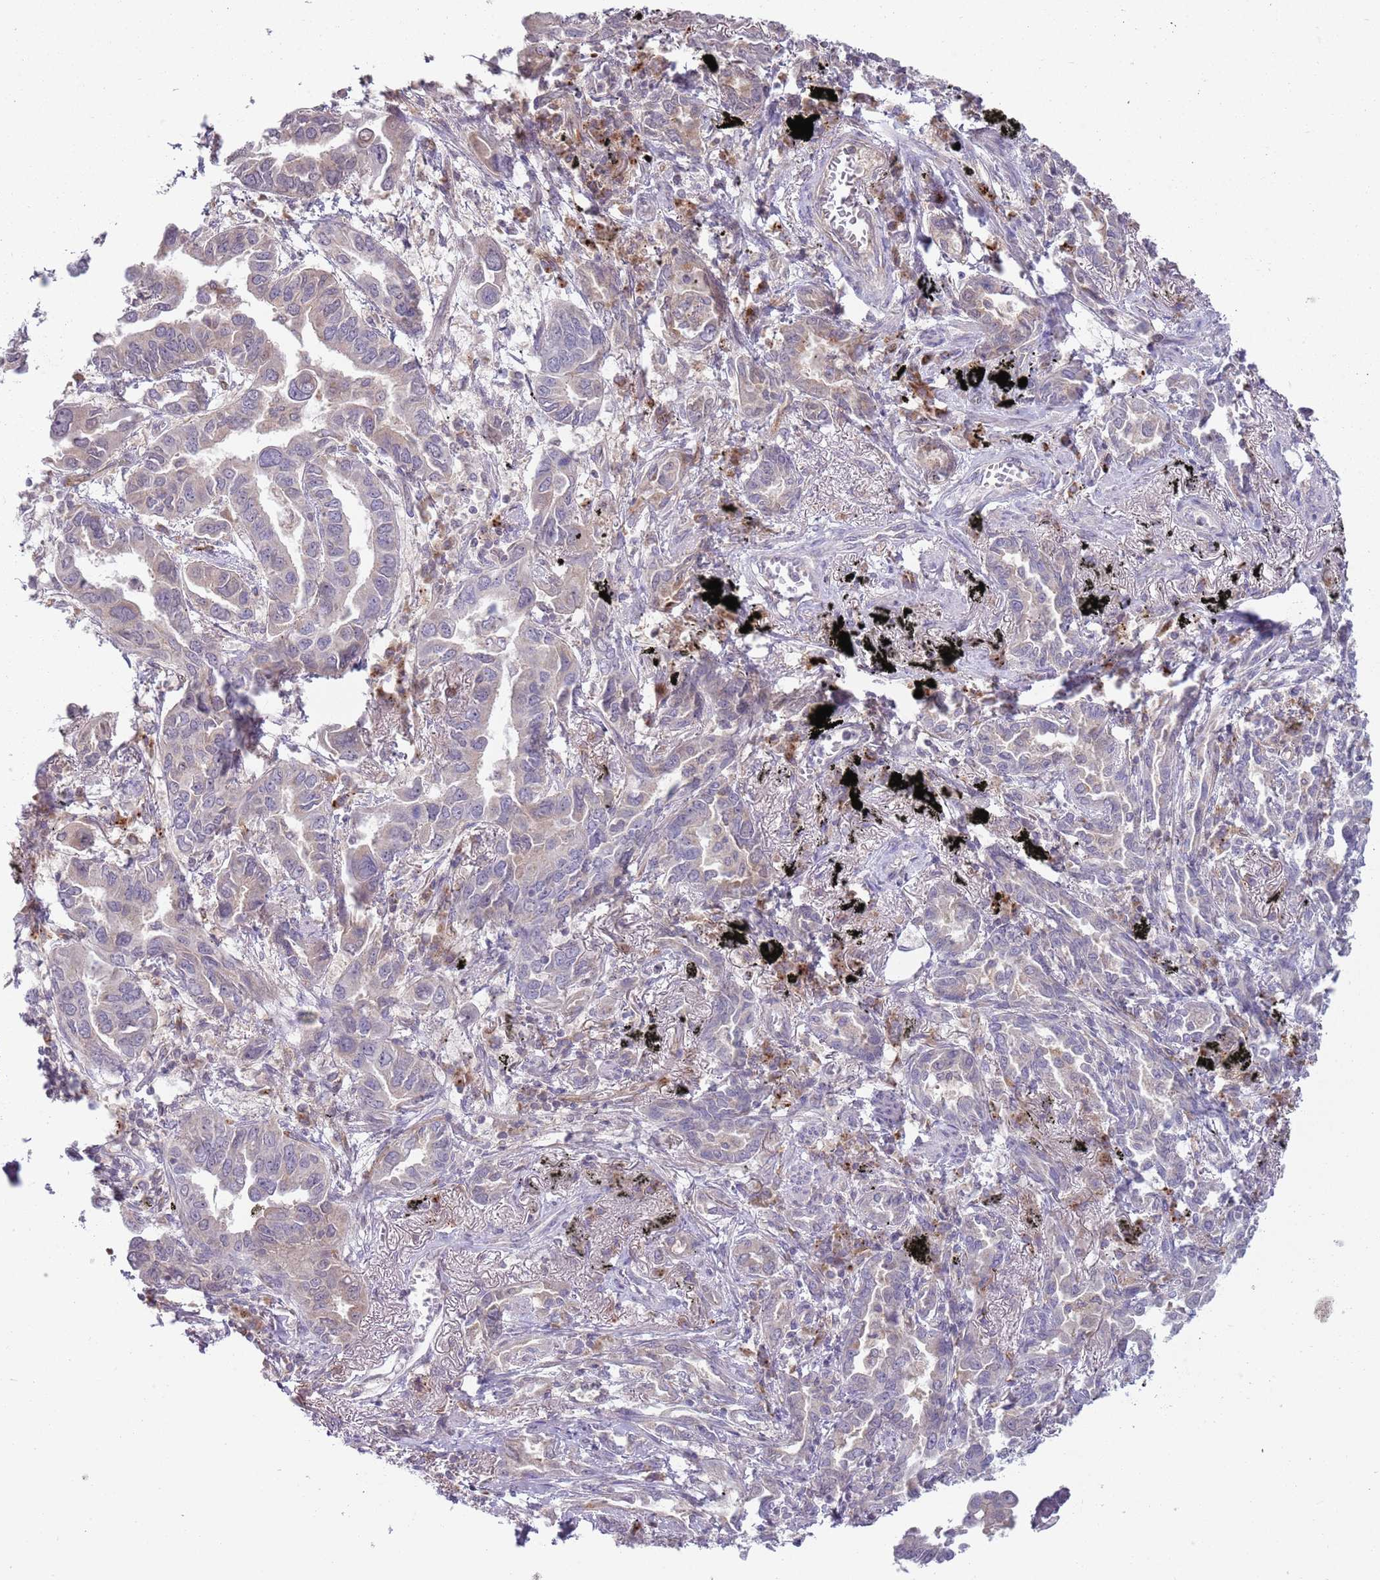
{"staining": {"intensity": "weak", "quantity": "<25%", "location": "cytoplasmic/membranous"}, "tissue": "lung cancer", "cell_type": "Tumor cells", "image_type": "cancer", "snomed": [{"axis": "morphology", "description": "Adenocarcinoma, NOS"}, {"axis": "topography", "description": "Lung"}], "caption": "There is no significant expression in tumor cells of adenocarcinoma (lung).", "gene": "SKOR2", "patient": {"sex": "male", "age": 67}}